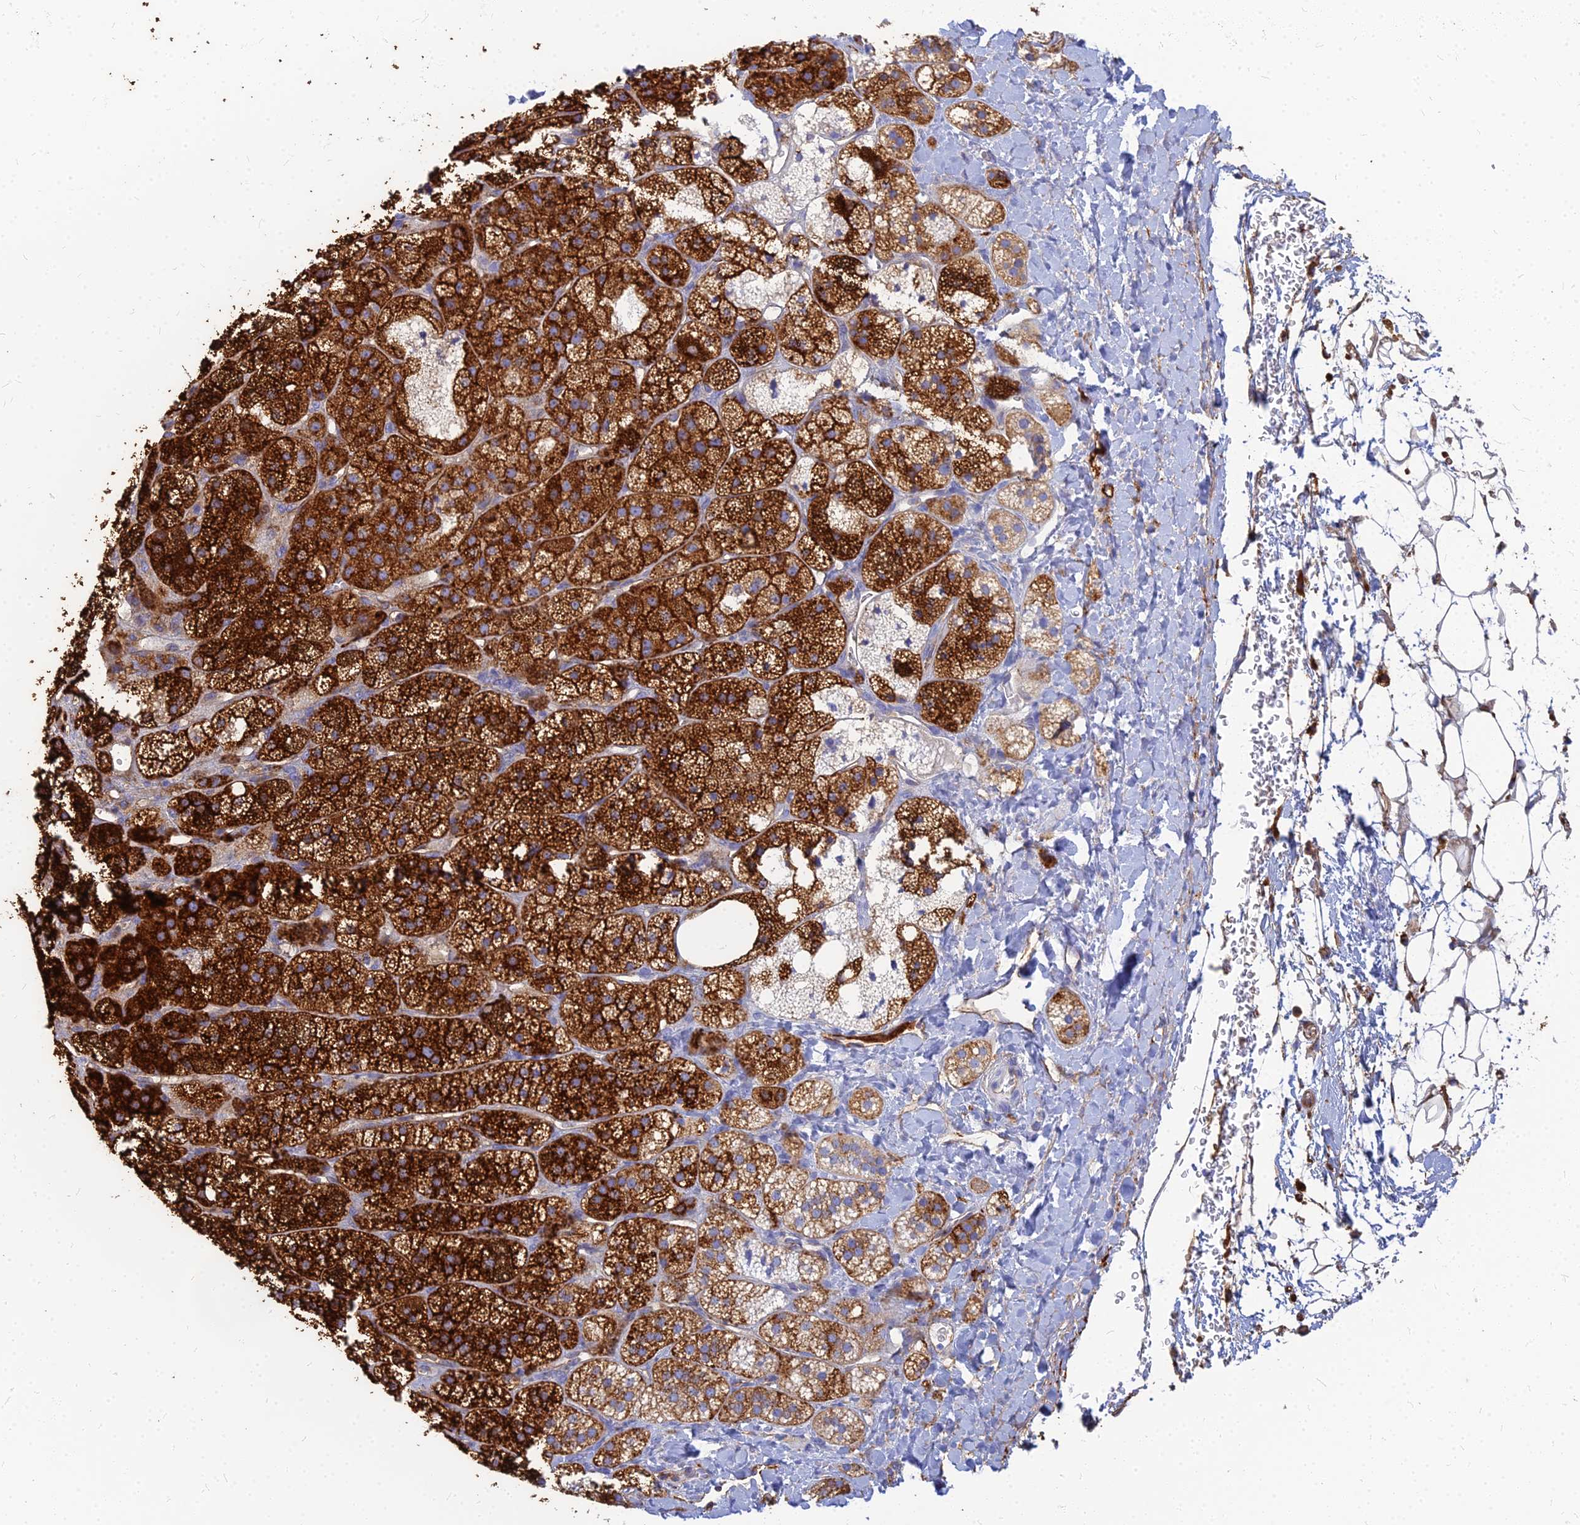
{"staining": {"intensity": "strong", "quantity": ">75%", "location": "cytoplasmic/membranous"}, "tissue": "adrenal gland", "cell_type": "Glandular cells", "image_type": "normal", "snomed": [{"axis": "morphology", "description": "Normal tissue, NOS"}, {"axis": "topography", "description": "Adrenal gland"}], "caption": "An immunohistochemistry (IHC) image of benign tissue is shown. Protein staining in brown shows strong cytoplasmic/membranous positivity in adrenal gland within glandular cells. (Brightfield microscopy of DAB IHC at high magnification).", "gene": "VAT1", "patient": {"sex": "male", "age": 61}}